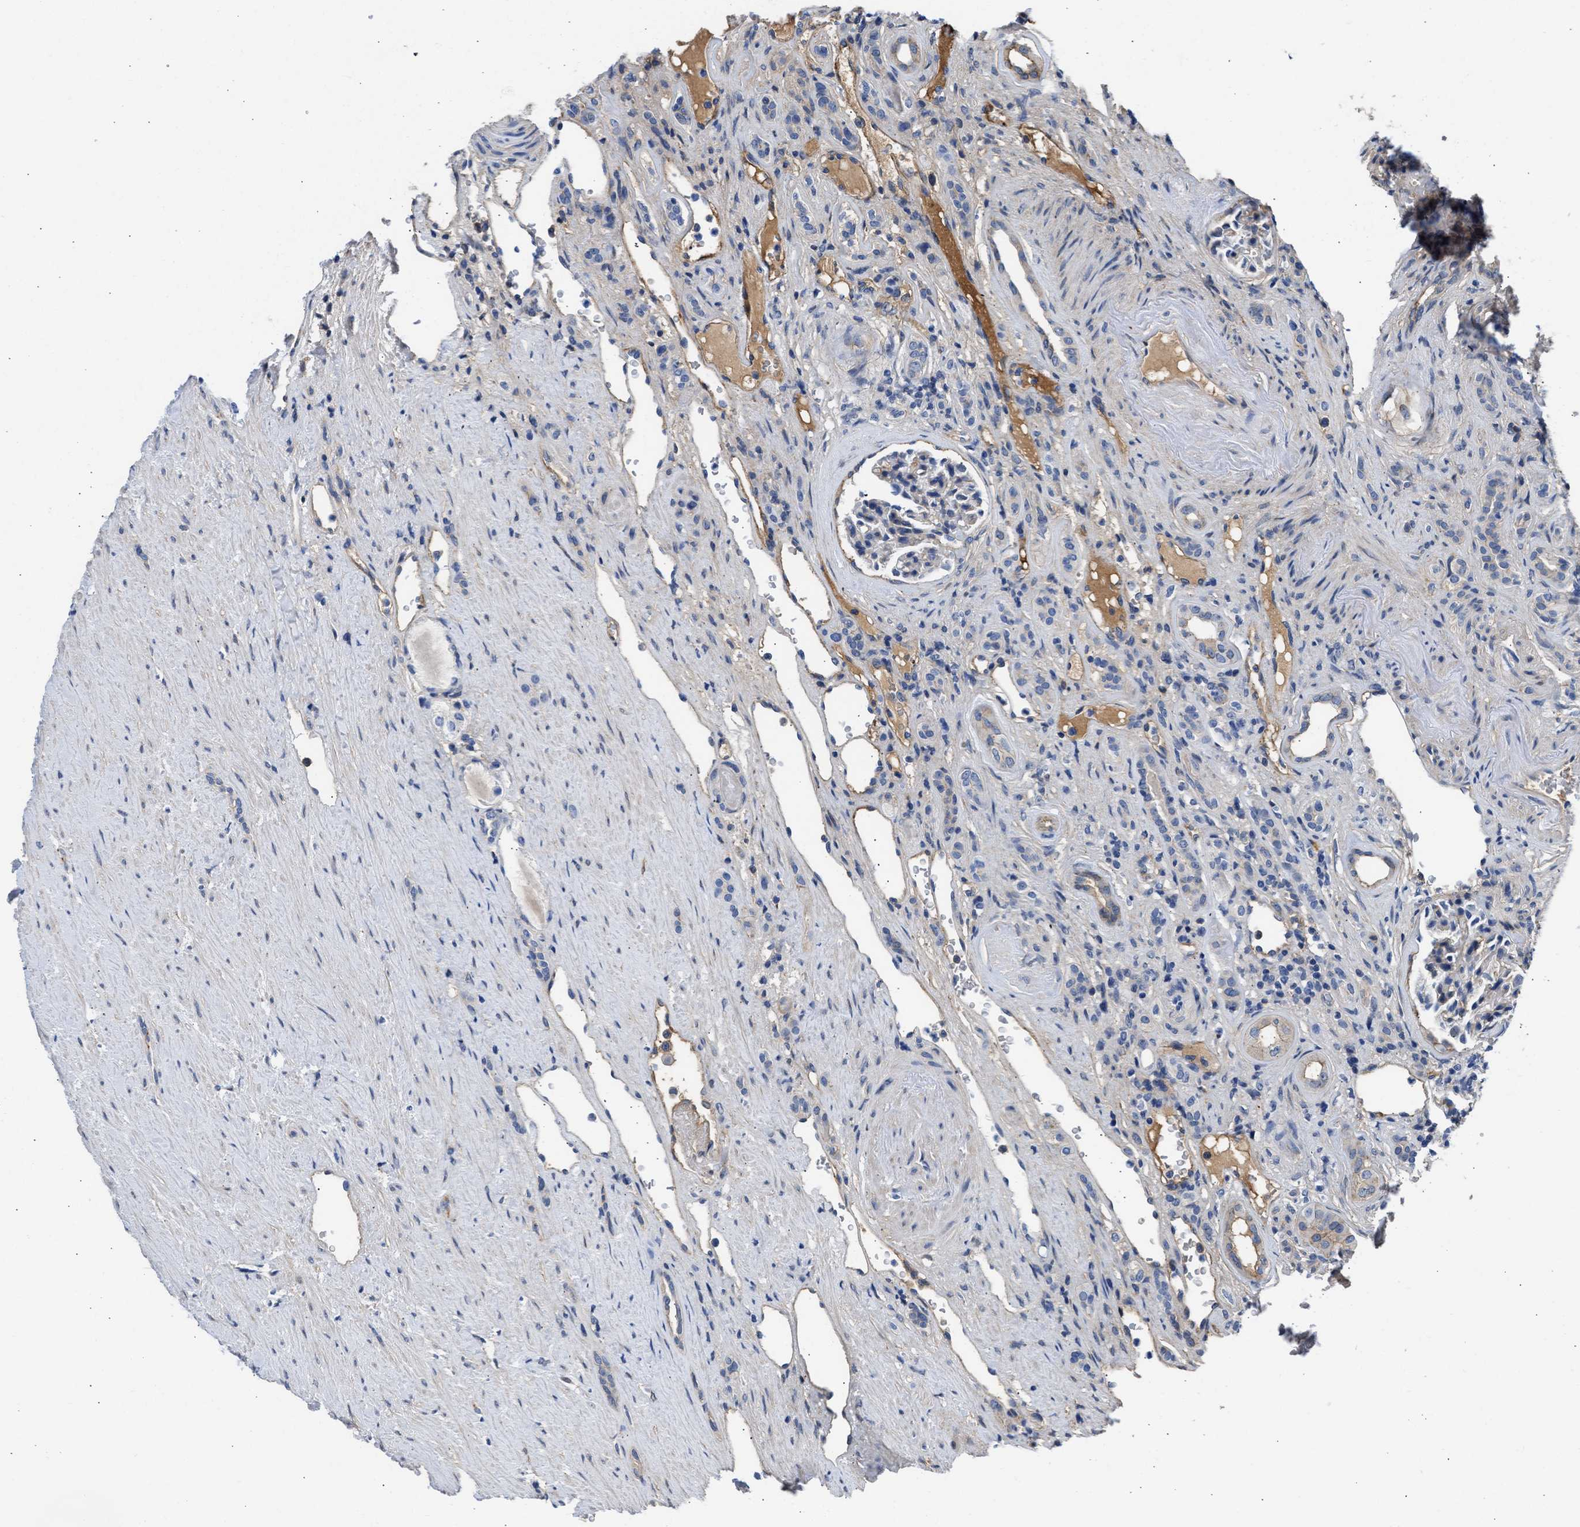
{"staining": {"intensity": "negative", "quantity": "none", "location": "none"}, "tissue": "renal cancer", "cell_type": "Tumor cells", "image_type": "cancer", "snomed": [{"axis": "morphology", "description": "Adenocarcinoma, NOS"}, {"axis": "topography", "description": "Kidney"}], "caption": "IHC of human renal cancer (adenocarcinoma) displays no positivity in tumor cells.", "gene": "MAS1L", "patient": {"sex": "female", "age": 69}}